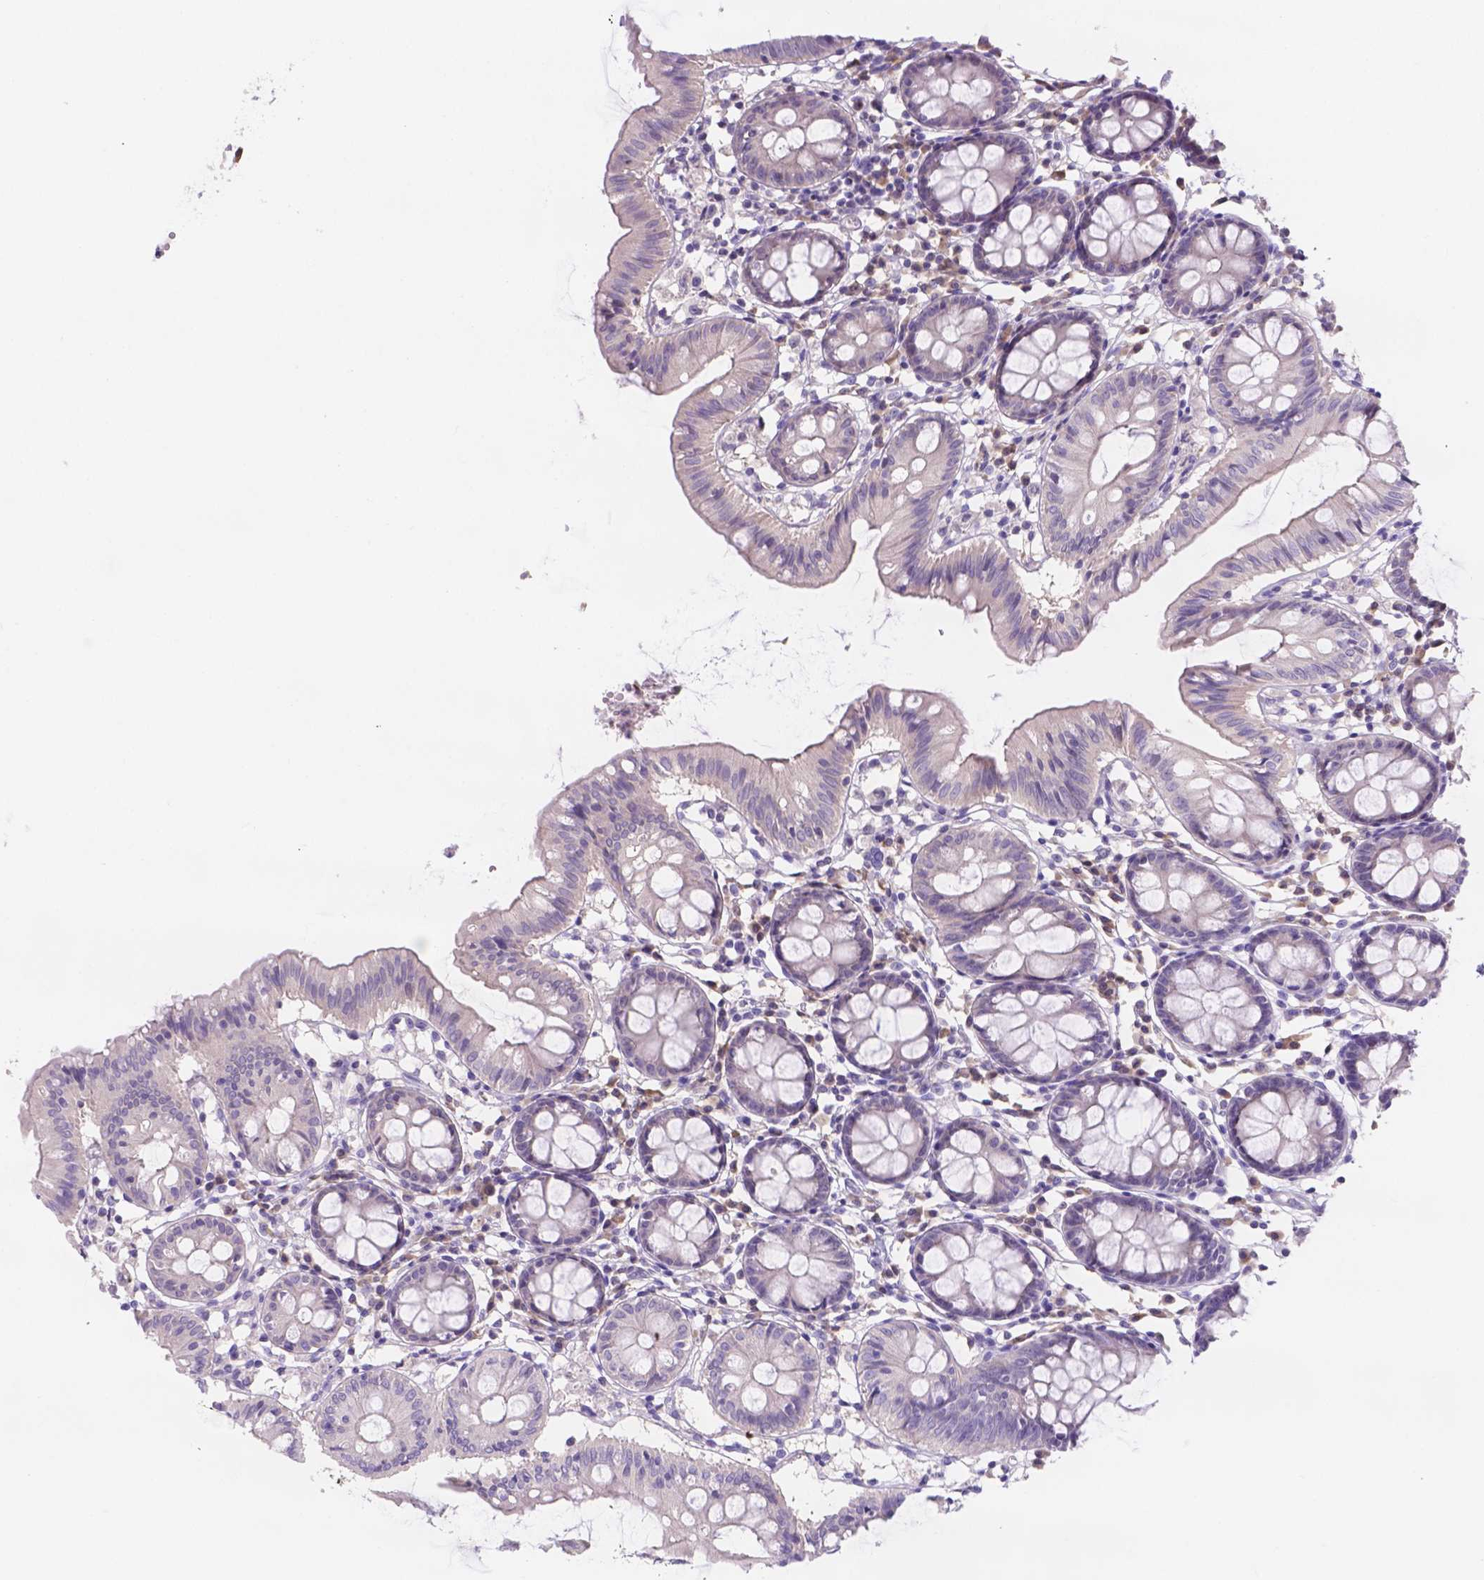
{"staining": {"intensity": "negative", "quantity": "none", "location": "none"}, "tissue": "colon", "cell_type": "Endothelial cells", "image_type": "normal", "snomed": [{"axis": "morphology", "description": "Normal tissue, NOS"}, {"axis": "topography", "description": "Colon"}], "caption": "Immunohistochemistry (IHC) of normal human colon reveals no expression in endothelial cells.", "gene": "CD96", "patient": {"sex": "female", "age": 84}}